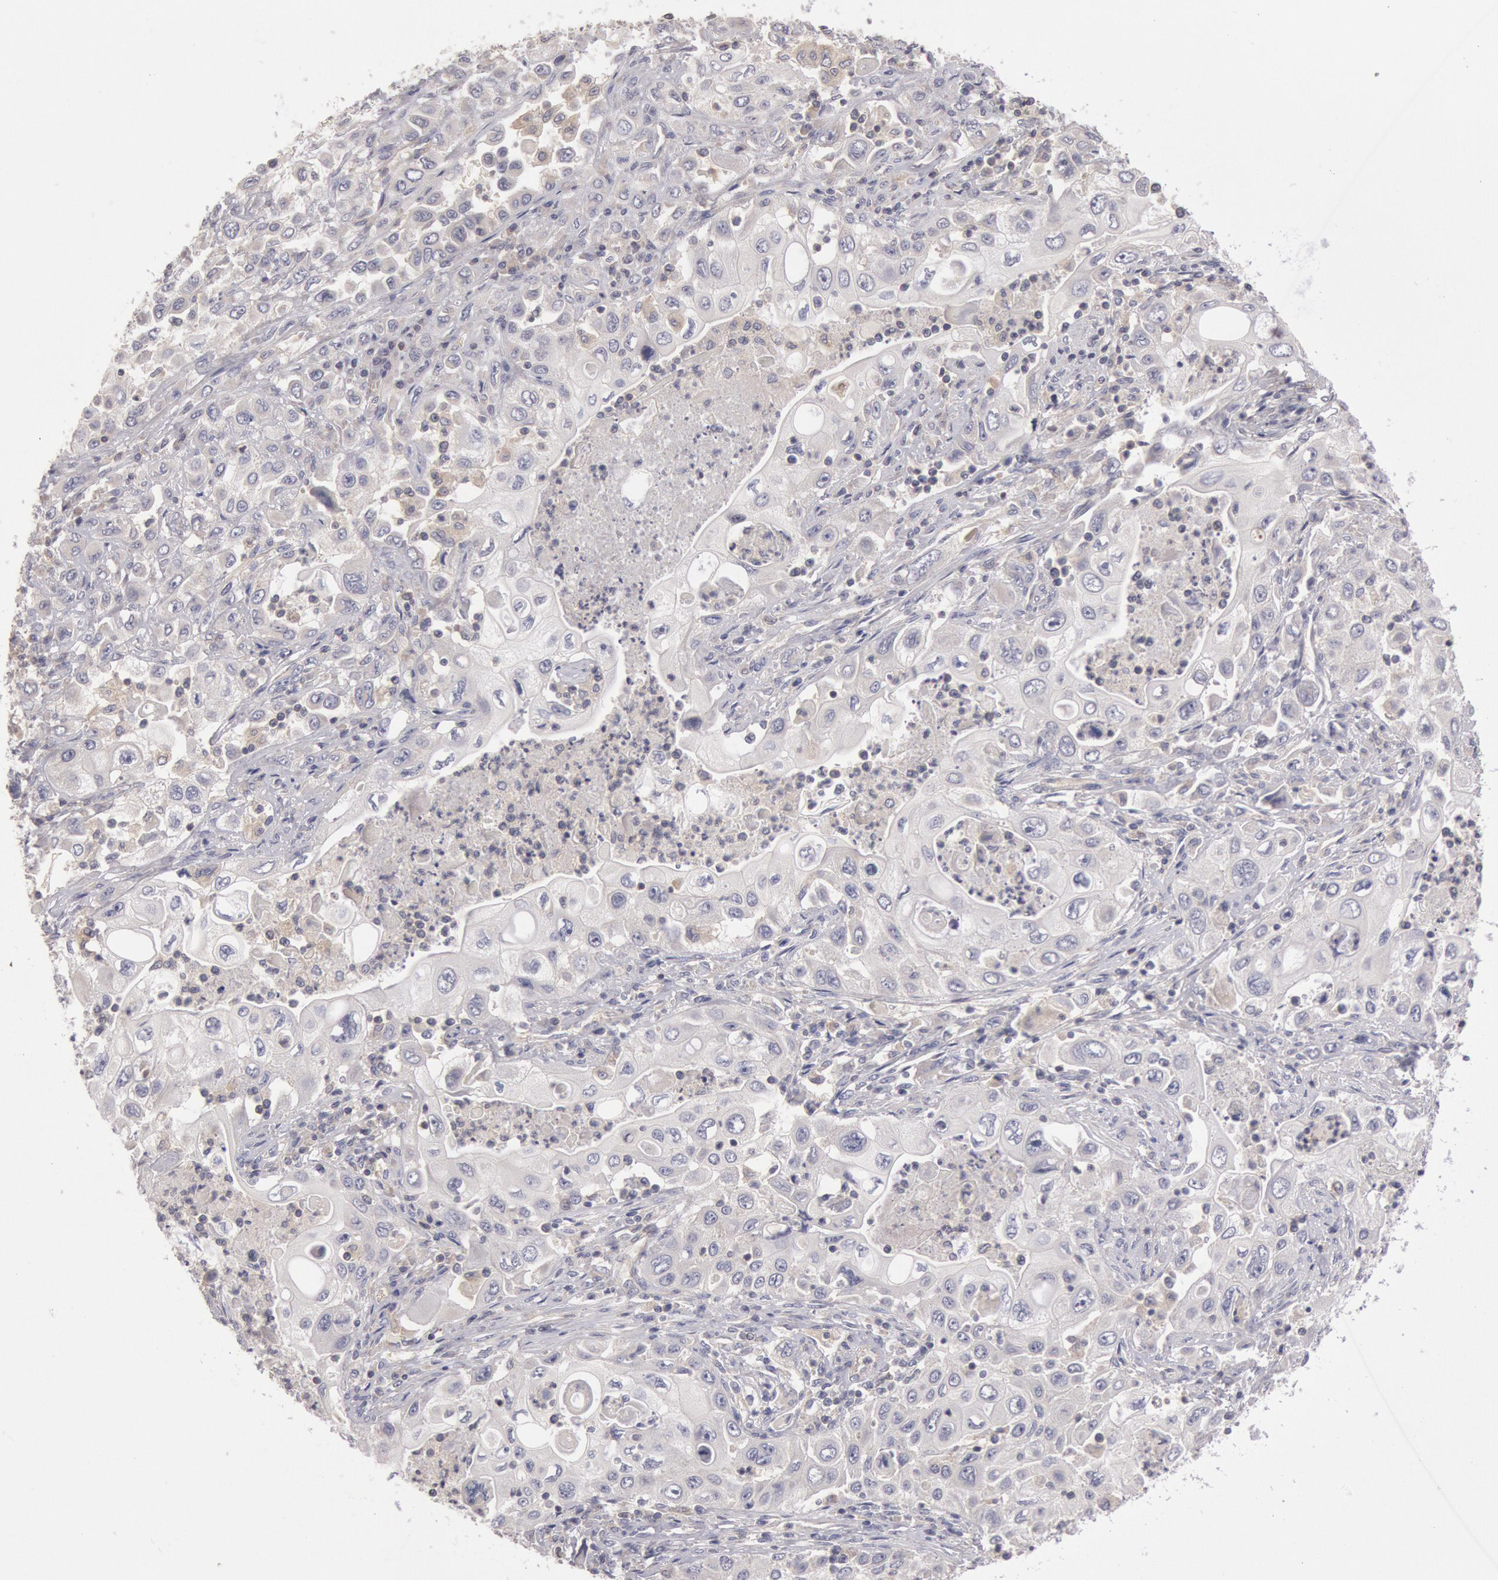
{"staining": {"intensity": "negative", "quantity": "none", "location": "none"}, "tissue": "pancreatic cancer", "cell_type": "Tumor cells", "image_type": "cancer", "snomed": [{"axis": "morphology", "description": "Adenocarcinoma, NOS"}, {"axis": "topography", "description": "Pancreas"}], "caption": "Pancreatic cancer (adenocarcinoma) was stained to show a protein in brown. There is no significant expression in tumor cells.", "gene": "PIK3R1", "patient": {"sex": "male", "age": 70}}